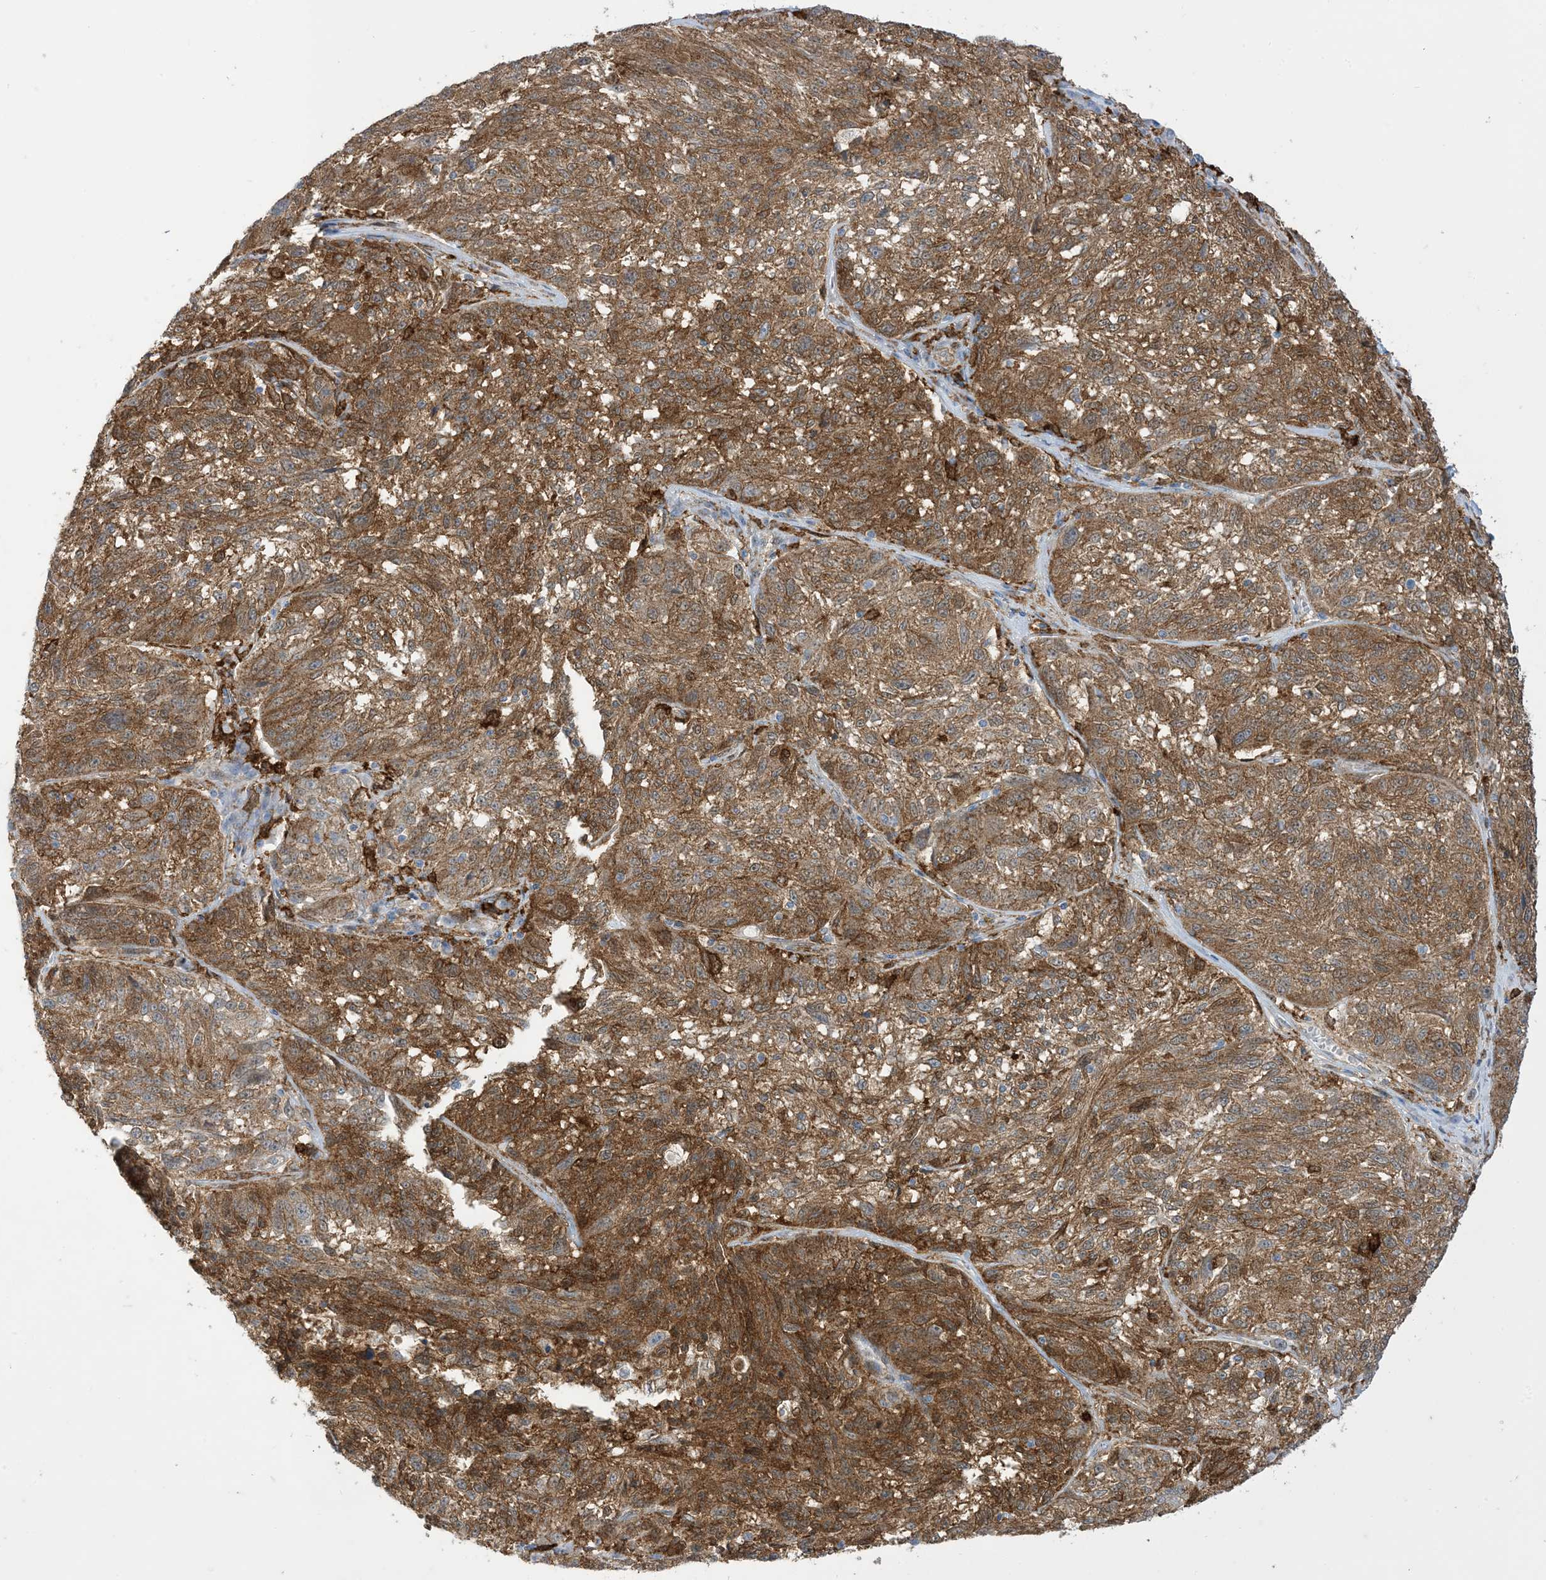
{"staining": {"intensity": "moderate", "quantity": ">75%", "location": "cytoplasmic/membranous"}, "tissue": "melanoma", "cell_type": "Tumor cells", "image_type": "cancer", "snomed": [{"axis": "morphology", "description": "Malignant melanoma, NOS"}, {"axis": "topography", "description": "Skin"}], "caption": "Immunohistochemistry (IHC) image of neoplastic tissue: human malignant melanoma stained using immunohistochemistry (IHC) demonstrates medium levels of moderate protein expression localized specifically in the cytoplasmic/membranous of tumor cells, appearing as a cytoplasmic/membranous brown color.", "gene": "GSN", "patient": {"sex": "male", "age": 53}}